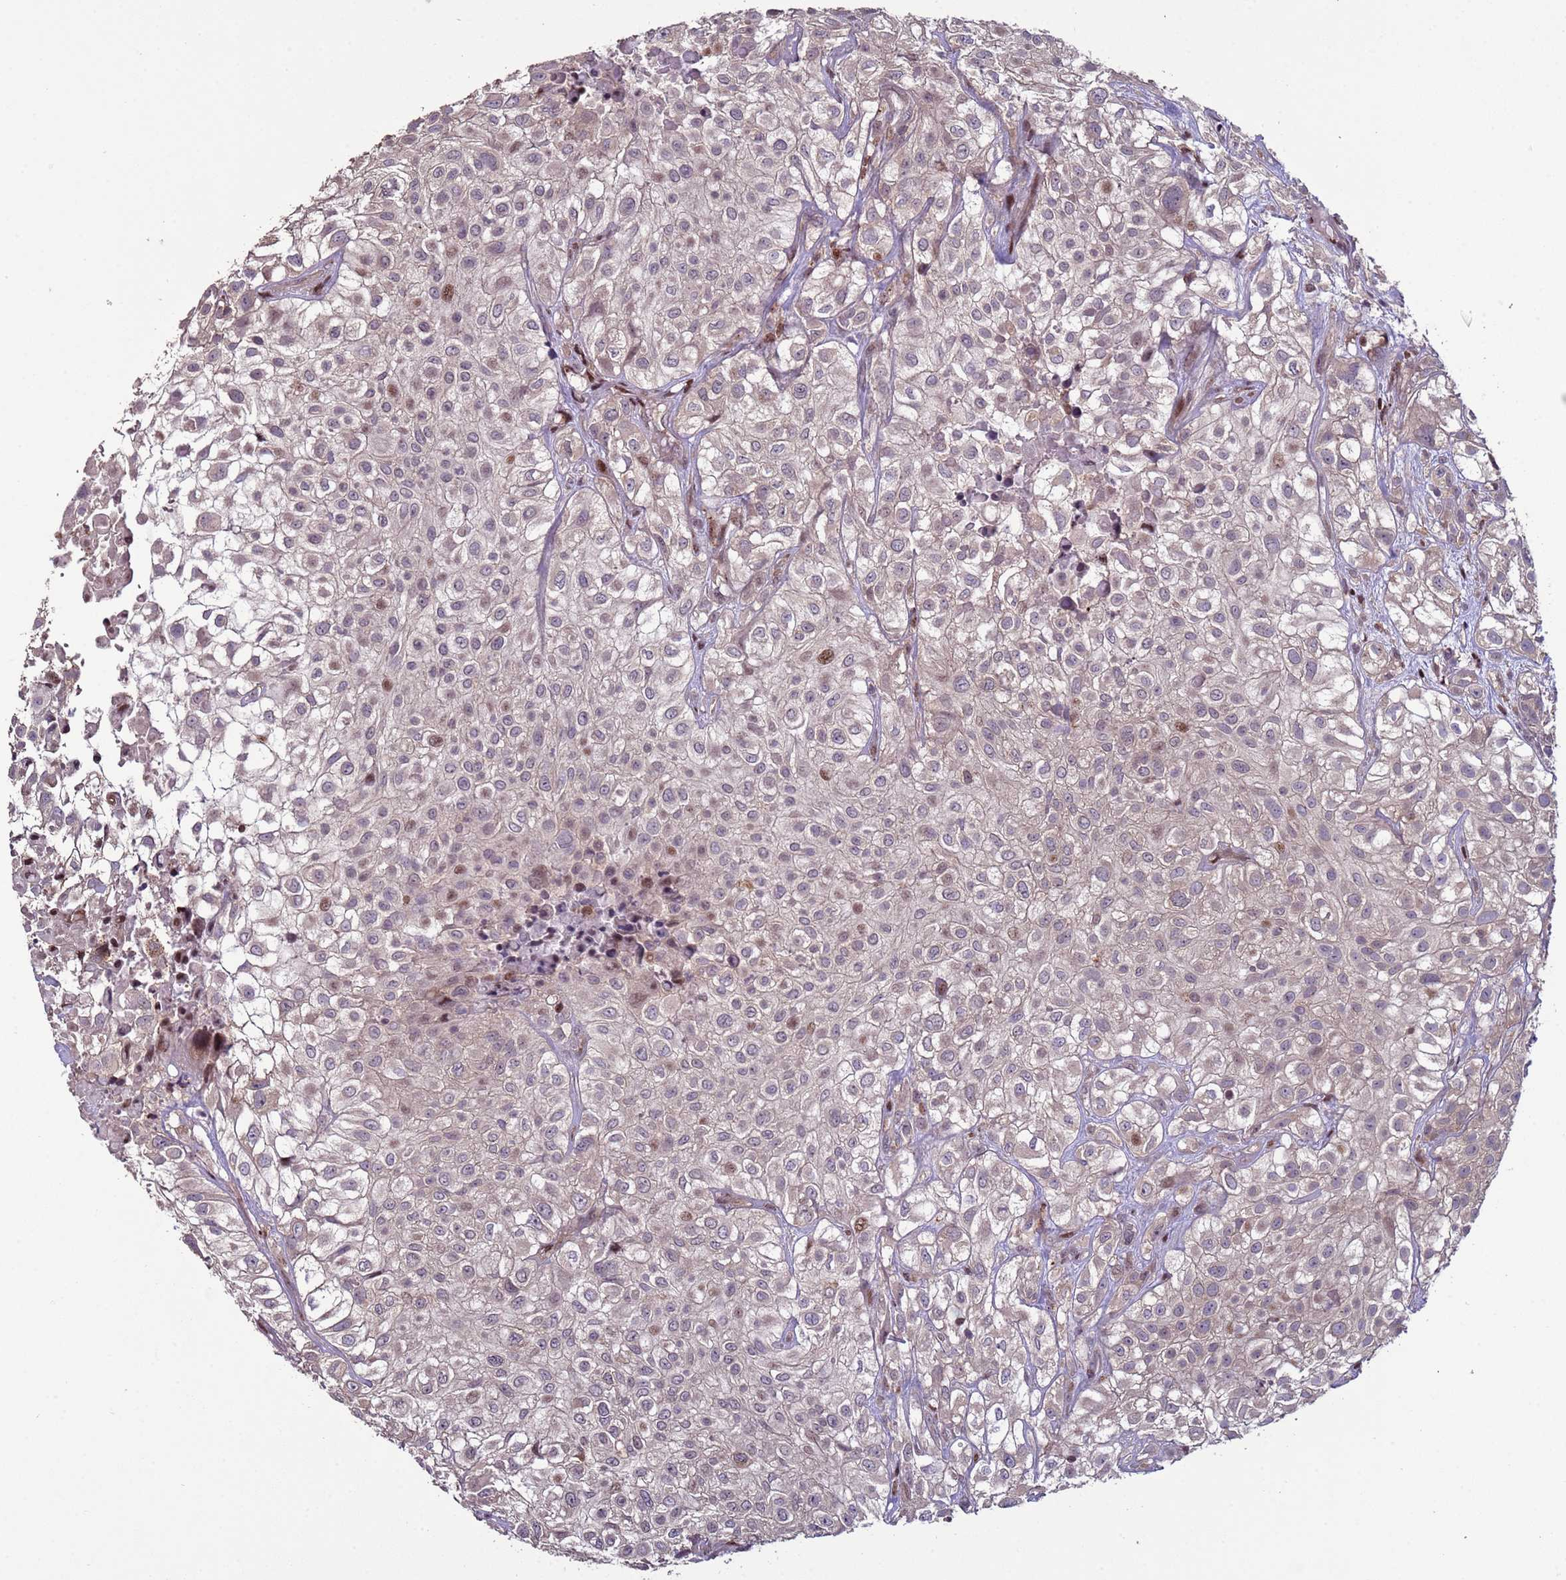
{"staining": {"intensity": "weak", "quantity": "<25%", "location": "nuclear"}, "tissue": "urothelial cancer", "cell_type": "Tumor cells", "image_type": "cancer", "snomed": [{"axis": "morphology", "description": "Urothelial carcinoma, High grade"}, {"axis": "topography", "description": "Urinary bladder"}], "caption": "The micrograph displays no significant positivity in tumor cells of high-grade urothelial carcinoma. Nuclei are stained in blue.", "gene": "HGH1", "patient": {"sex": "male", "age": 56}}